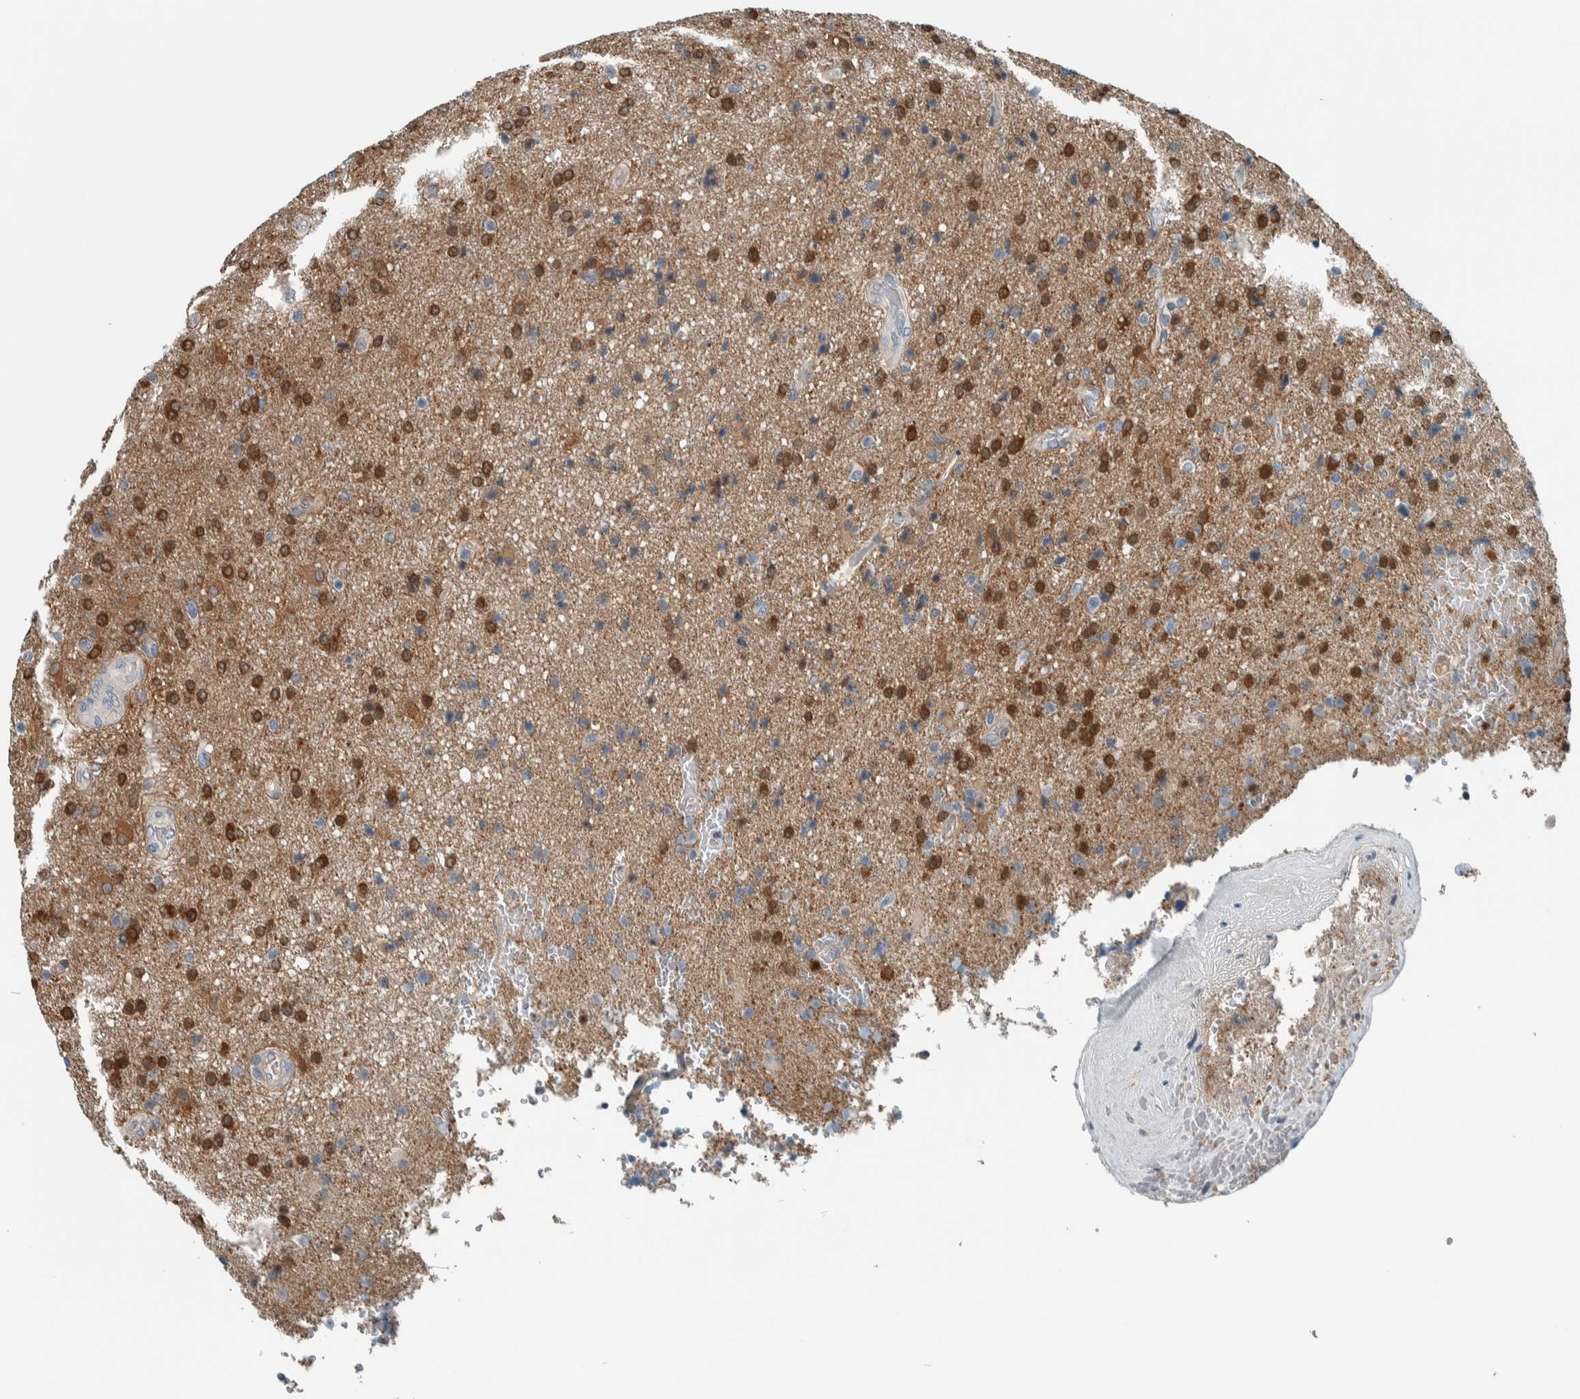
{"staining": {"intensity": "weak", "quantity": "<25%", "location": "cytoplasmic/membranous"}, "tissue": "glioma", "cell_type": "Tumor cells", "image_type": "cancer", "snomed": [{"axis": "morphology", "description": "Glioma, malignant, High grade"}, {"axis": "topography", "description": "Brain"}], "caption": "Protein analysis of glioma displays no significant expression in tumor cells.", "gene": "ALAD", "patient": {"sex": "male", "age": 72}}